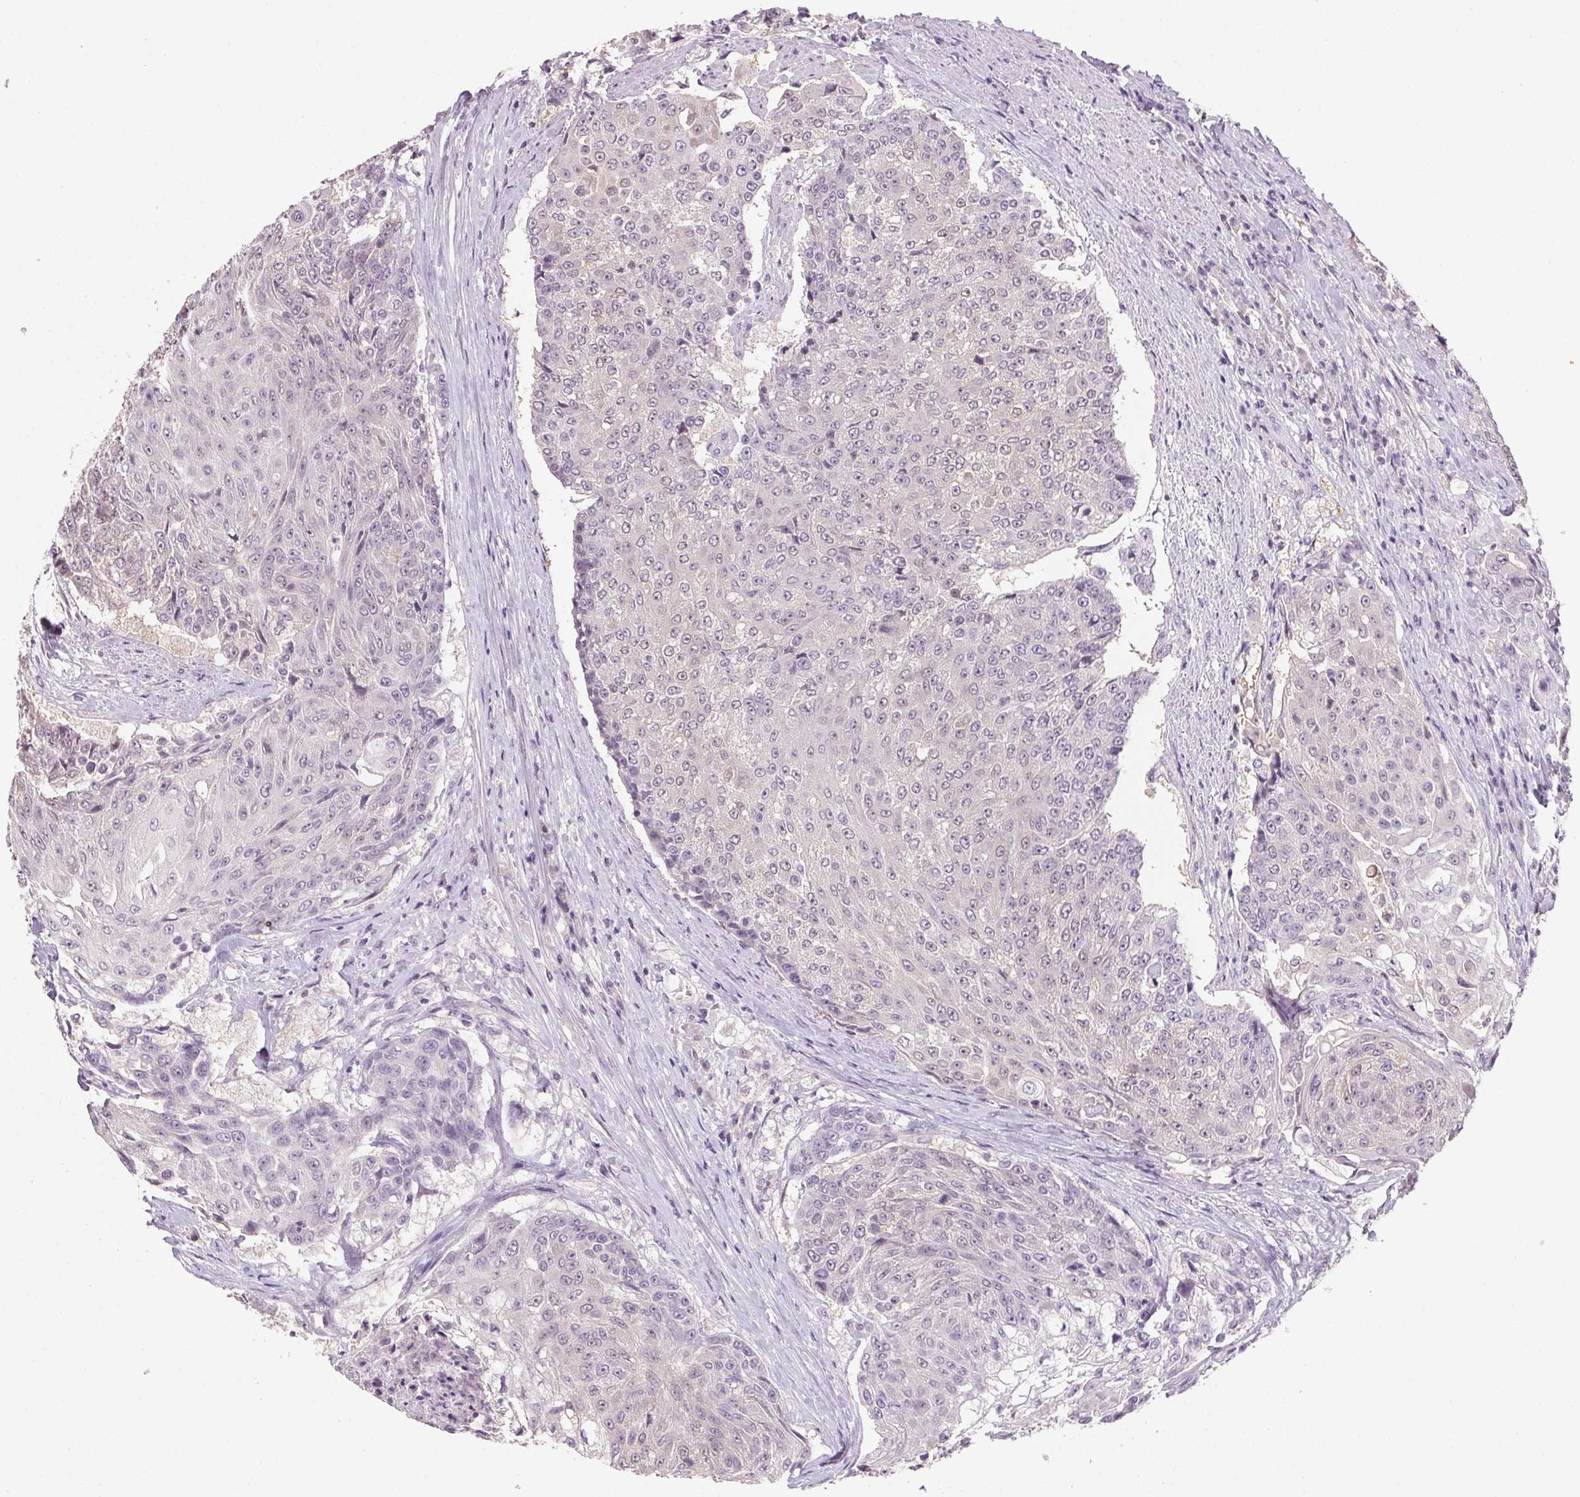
{"staining": {"intensity": "negative", "quantity": "none", "location": "none"}, "tissue": "urothelial cancer", "cell_type": "Tumor cells", "image_type": "cancer", "snomed": [{"axis": "morphology", "description": "Urothelial carcinoma, High grade"}, {"axis": "topography", "description": "Urinary bladder"}], "caption": "High power microscopy histopathology image of an immunohistochemistry histopathology image of urothelial carcinoma (high-grade), revealing no significant positivity in tumor cells.", "gene": "ALDH8A1", "patient": {"sex": "female", "age": 63}}